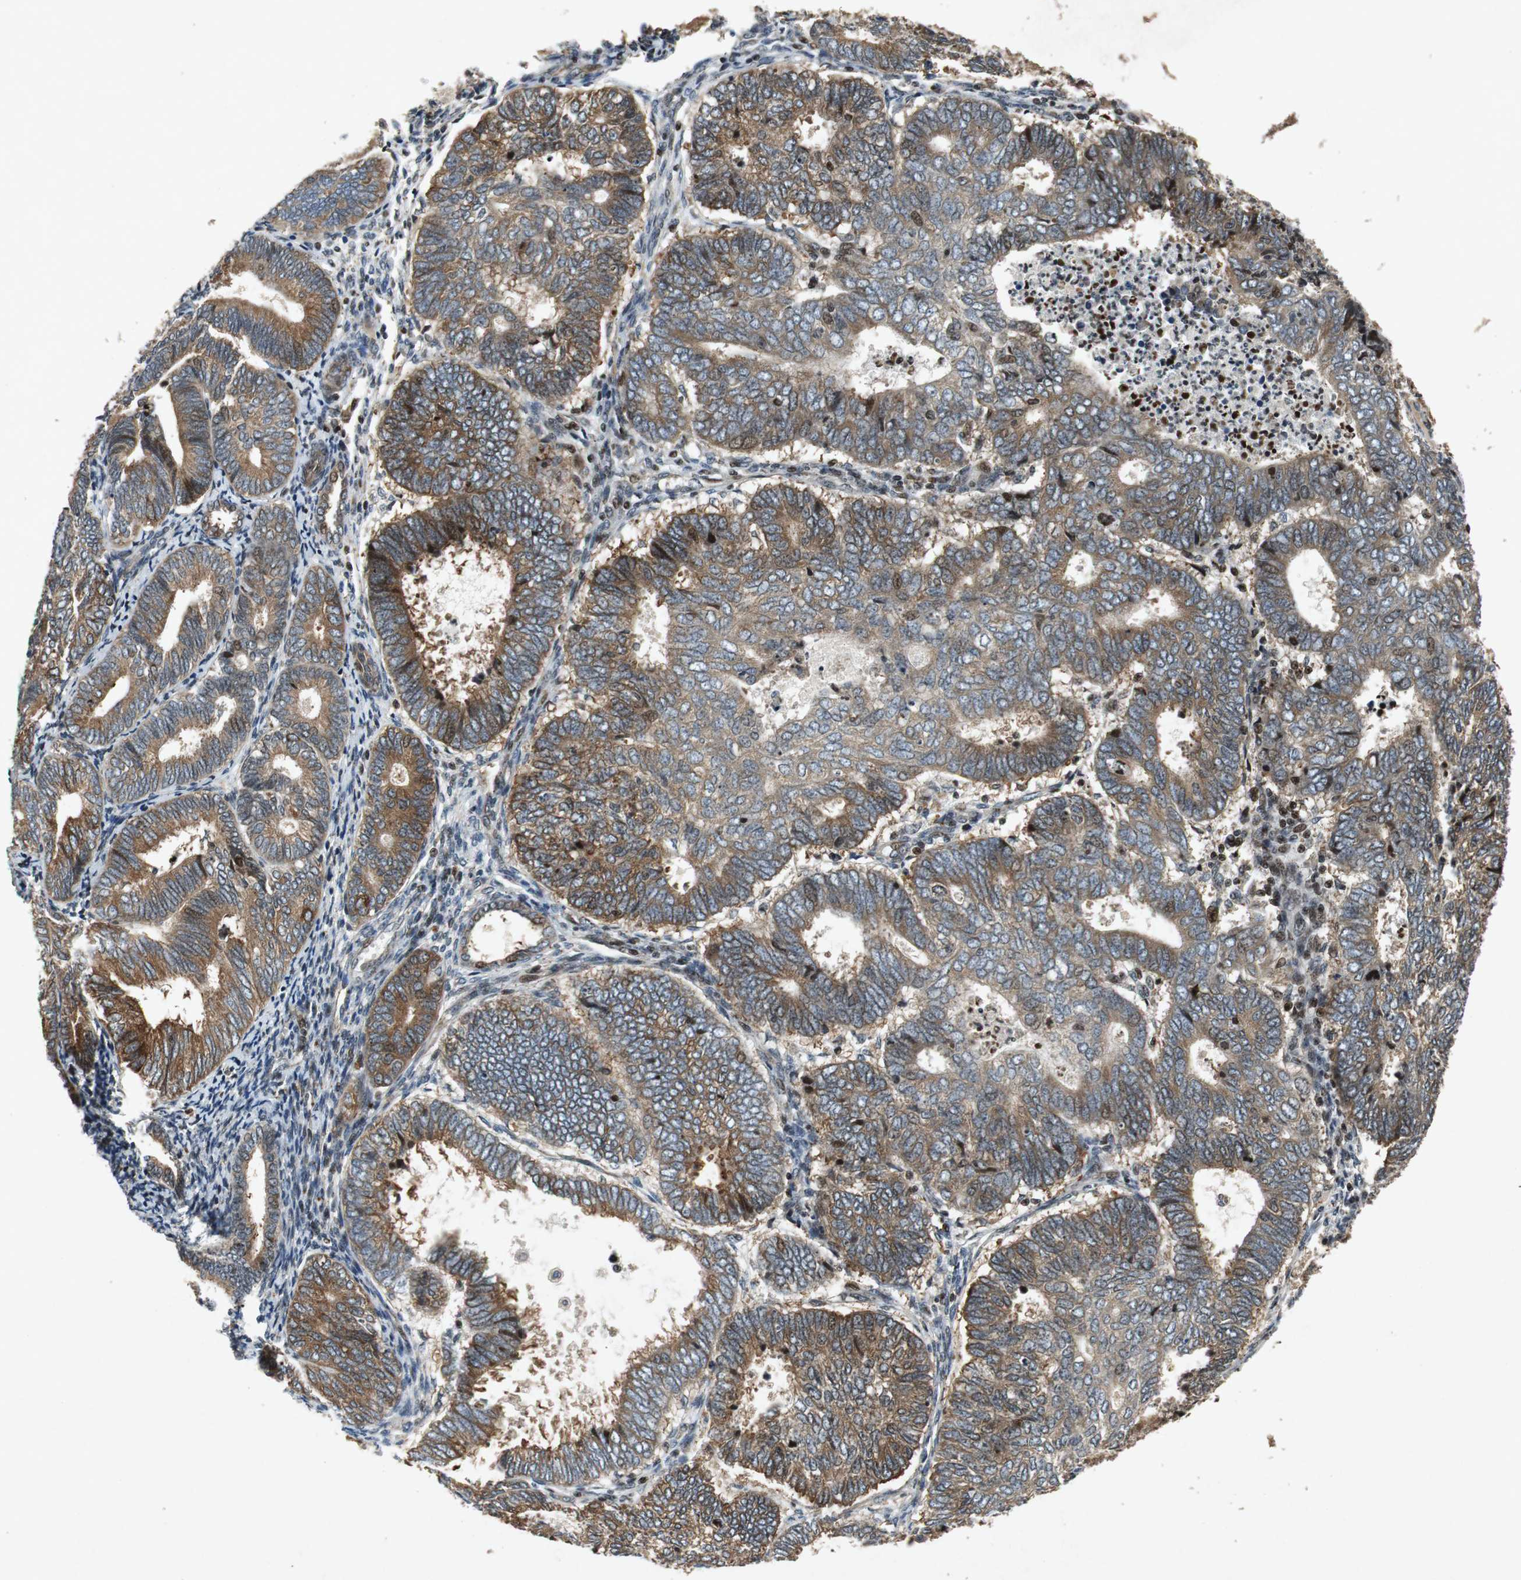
{"staining": {"intensity": "strong", "quantity": ">75%", "location": "cytoplasmic/membranous"}, "tissue": "endometrial cancer", "cell_type": "Tumor cells", "image_type": "cancer", "snomed": [{"axis": "morphology", "description": "Adenocarcinoma, NOS"}, {"axis": "topography", "description": "Uterus"}], "caption": "The micrograph exhibits a brown stain indicating the presence of a protein in the cytoplasmic/membranous of tumor cells in adenocarcinoma (endometrial).", "gene": "TUBA4A", "patient": {"sex": "female", "age": 60}}